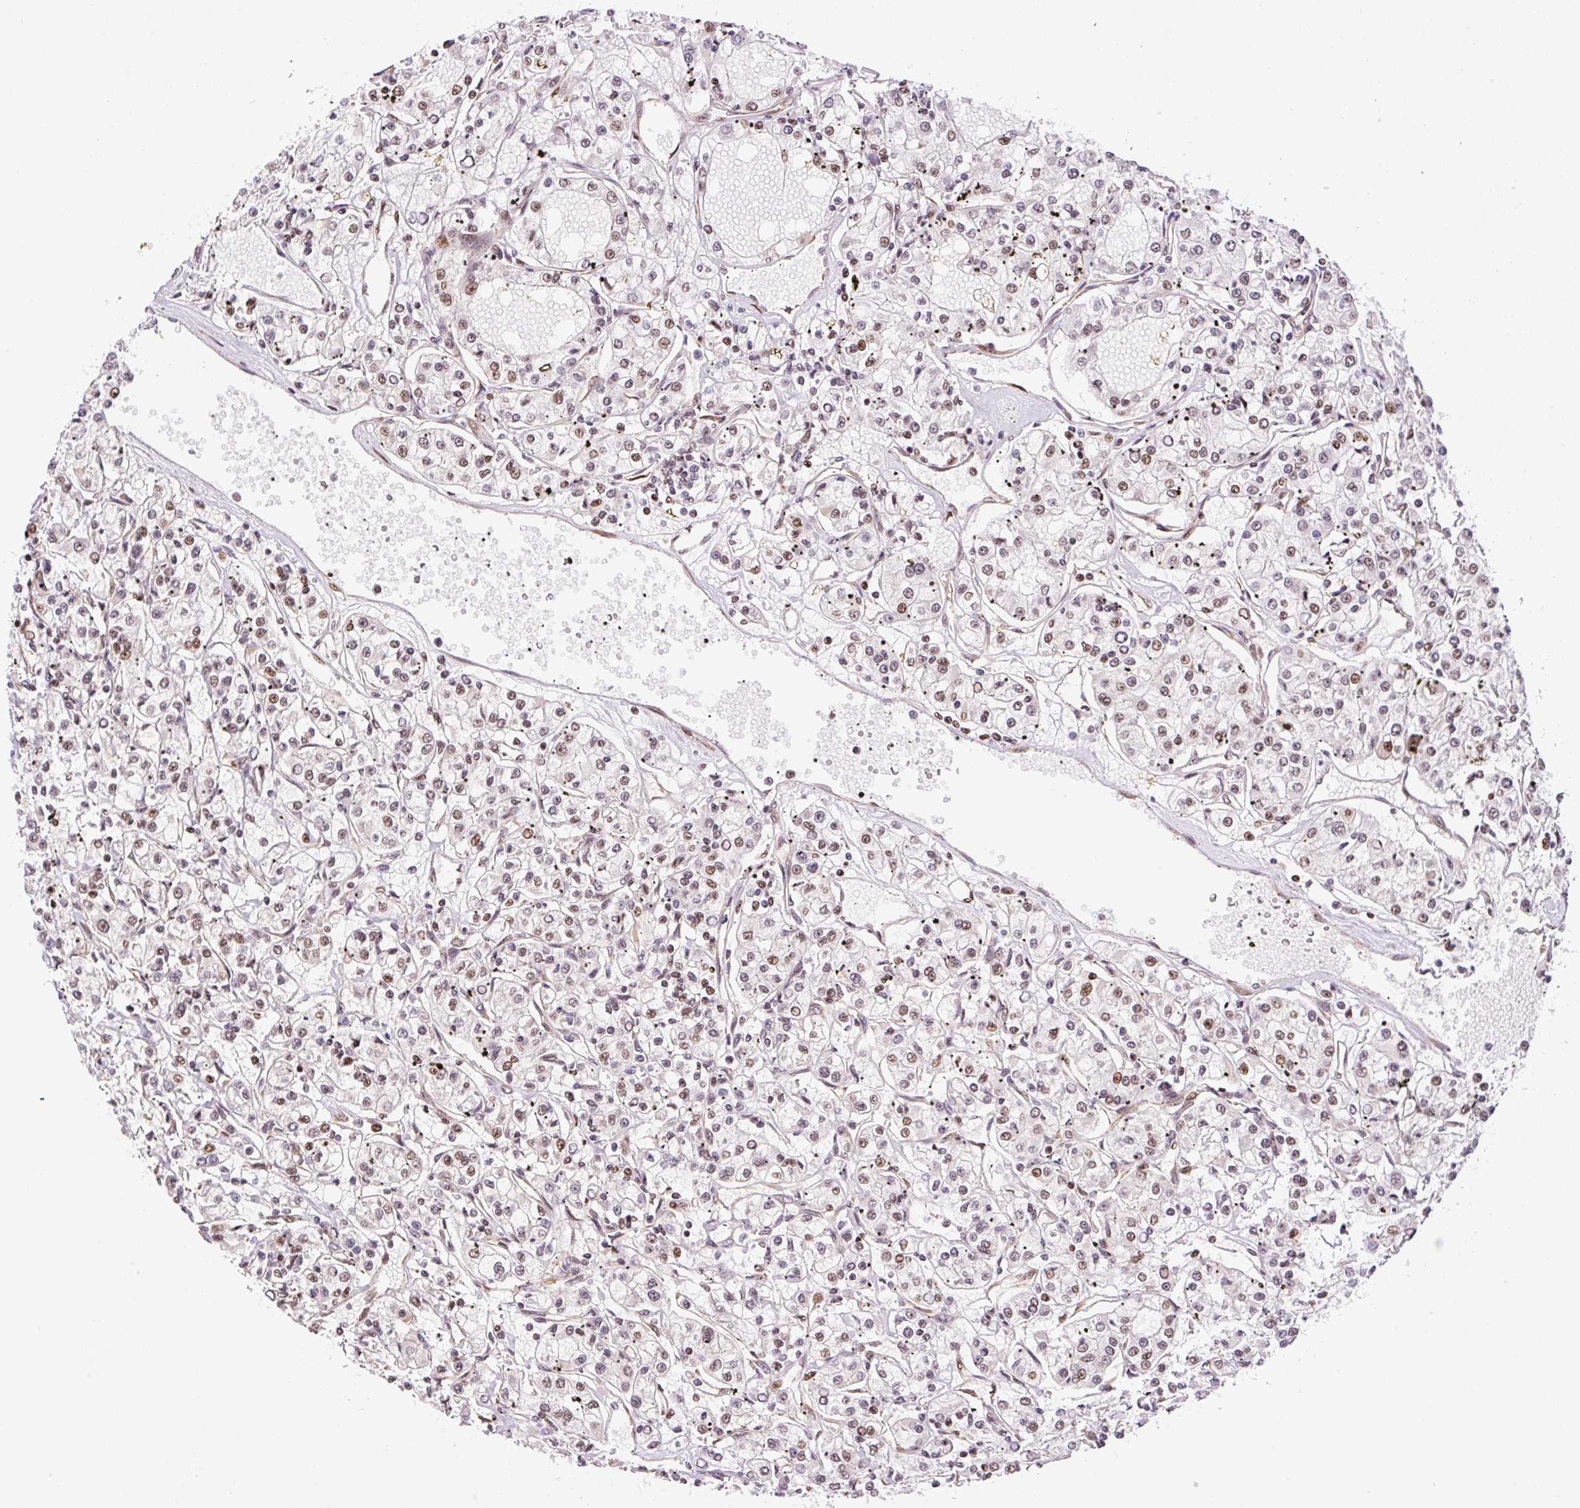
{"staining": {"intensity": "weak", "quantity": "25%-75%", "location": "nuclear"}, "tissue": "renal cancer", "cell_type": "Tumor cells", "image_type": "cancer", "snomed": [{"axis": "morphology", "description": "Adenocarcinoma, NOS"}, {"axis": "topography", "description": "Kidney"}], "caption": "Brown immunohistochemical staining in renal adenocarcinoma displays weak nuclear positivity in approximately 25%-75% of tumor cells. Immunohistochemistry (ihc) stains the protein in brown and the nuclei are stained blue.", "gene": "INTS8", "patient": {"sex": "female", "age": 59}}